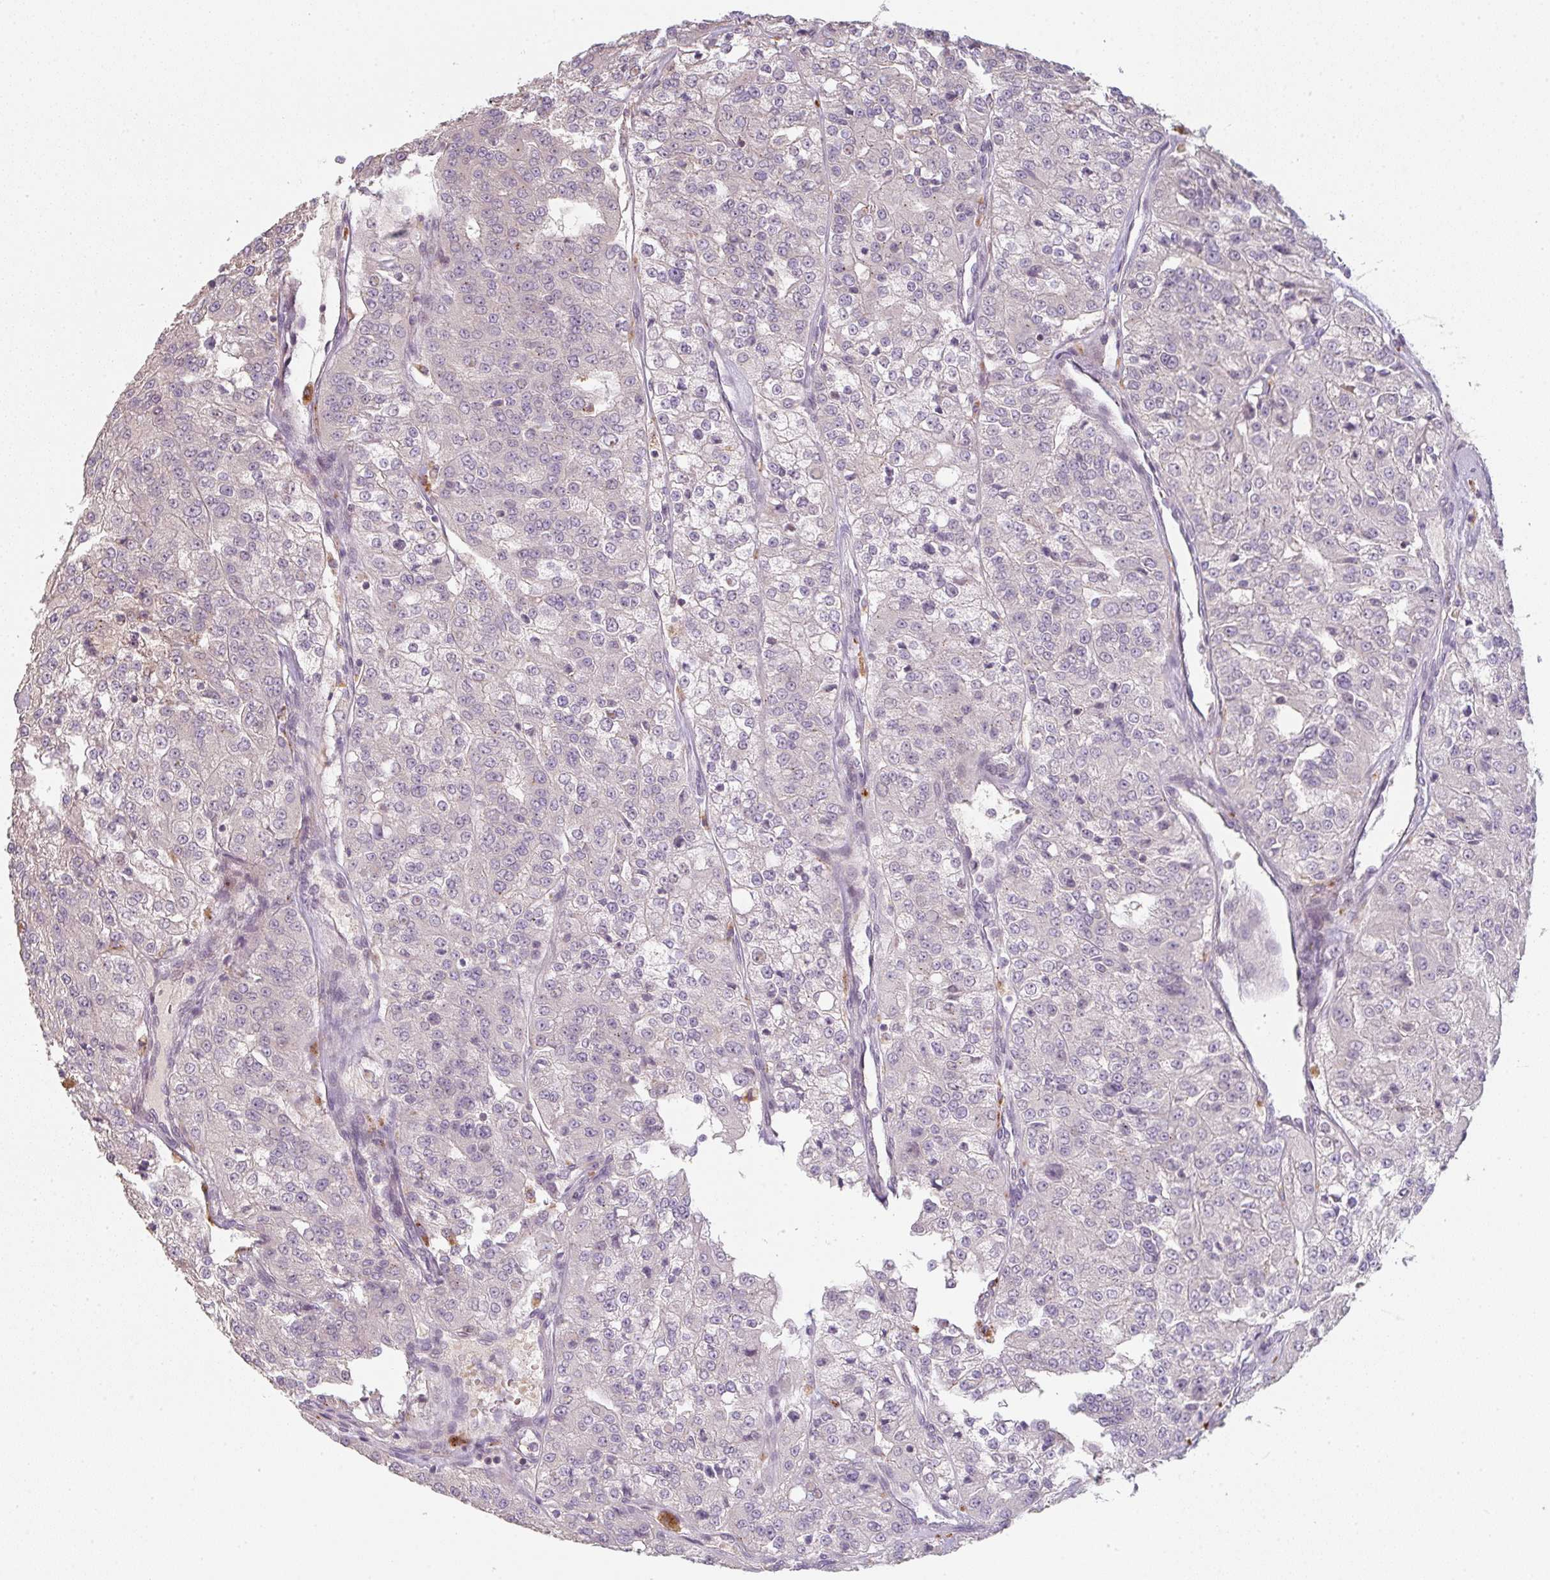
{"staining": {"intensity": "negative", "quantity": "none", "location": "none"}, "tissue": "renal cancer", "cell_type": "Tumor cells", "image_type": "cancer", "snomed": [{"axis": "morphology", "description": "Adenocarcinoma, NOS"}, {"axis": "topography", "description": "Kidney"}], "caption": "A photomicrograph of adenocarcinoma (renal) stained for a protein demonstrates no brown staining in tumor cells.", "gene": "TMEM237", "patient": {"sex": "female", "age": 63}}